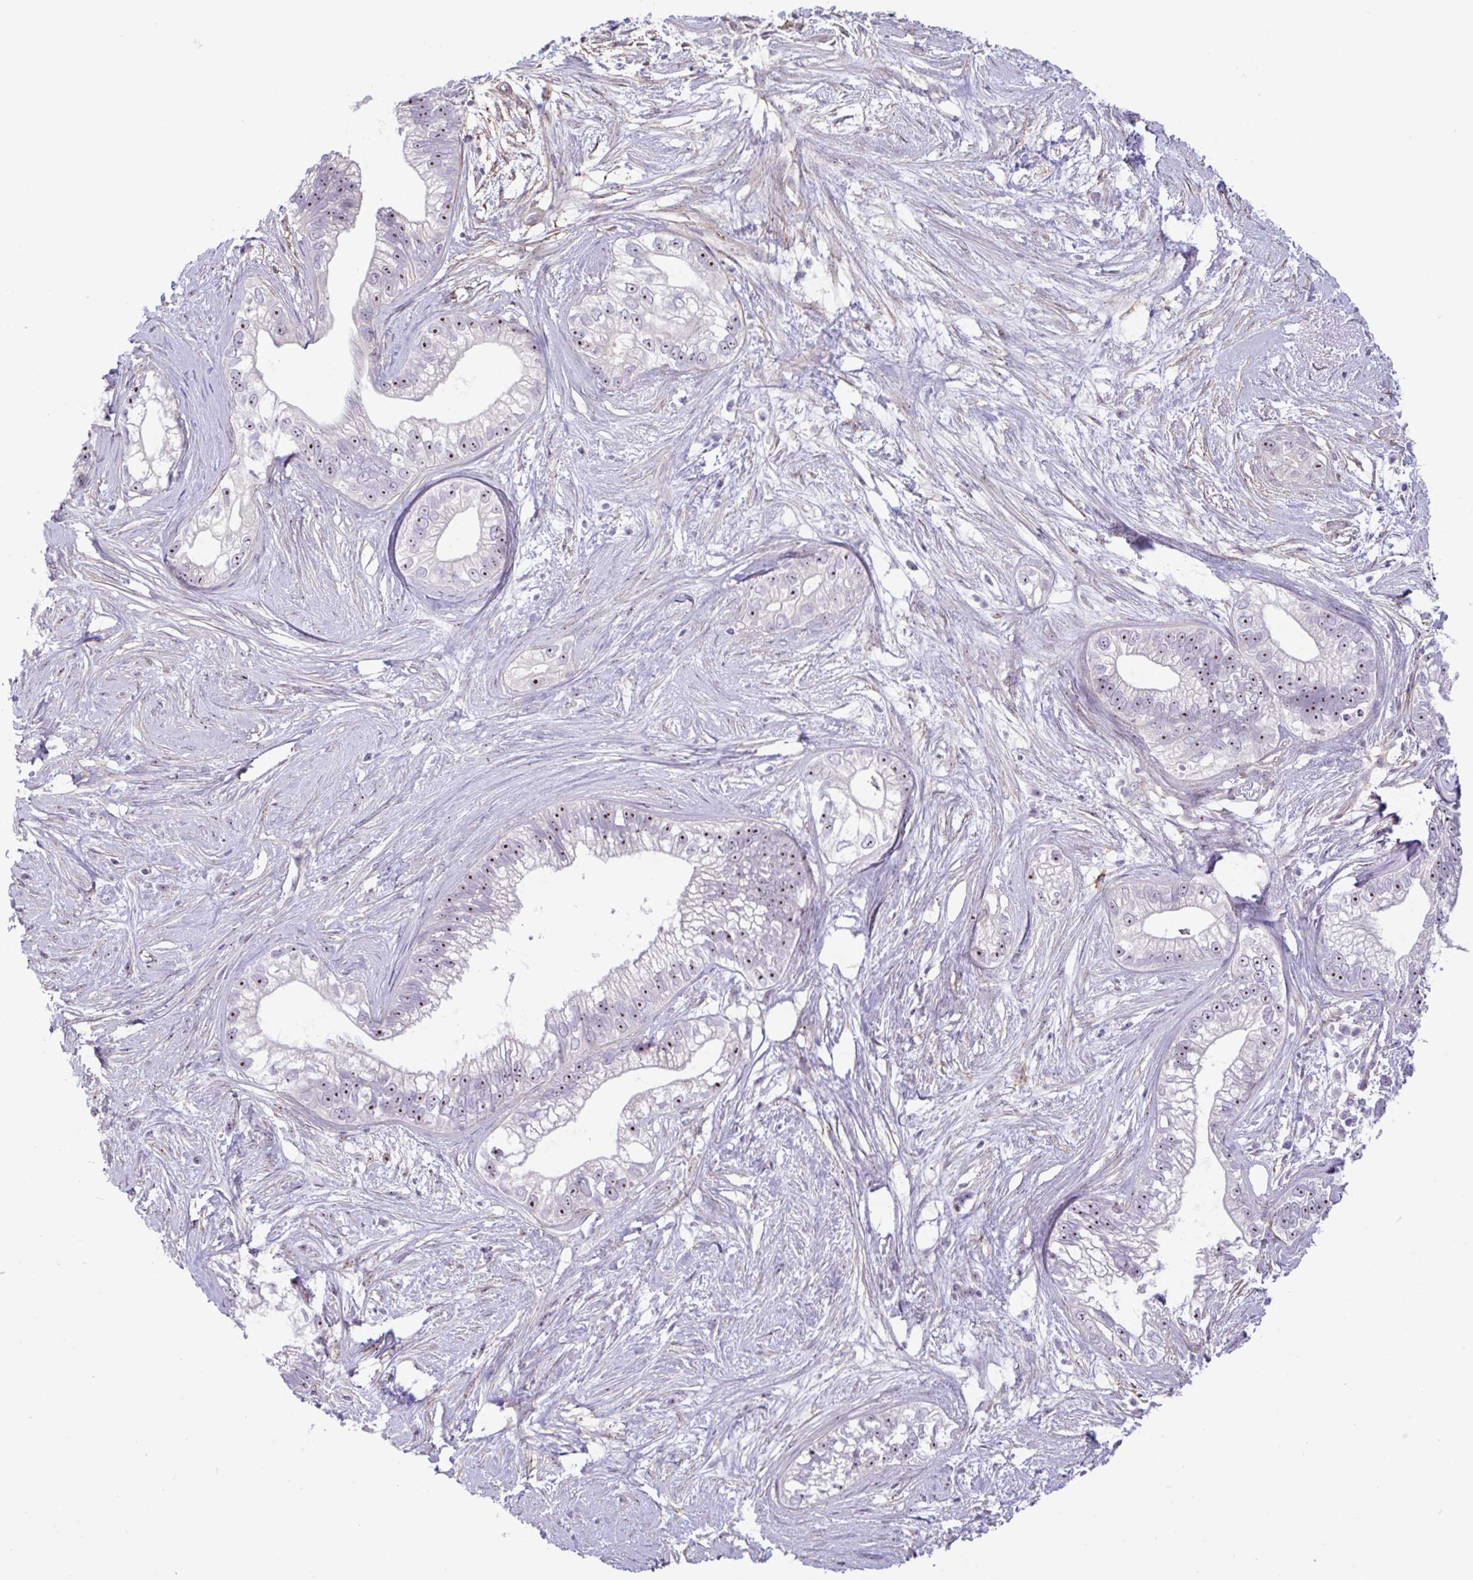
{"staining": {"intensity": "strong", "quantity": "25%-75%", "location": "nuclear"}, "tissue": "pancreatic cancer", "cell_type": "Tumor cells", "image_type": "cancer", "snomed": [{"axis": "morphology", "description": "Adenocarcinoma, NOS"}, {"axis": "topography", "description": "Pancreas"}], "caption": "Pancreatic cancer (adenocarcinoma) tissue demonstrates strong nuclear staining in about 25%-75% of tumor cells", "gene": "MXRA8", "patient": {"sex": "male", "age": 70}}